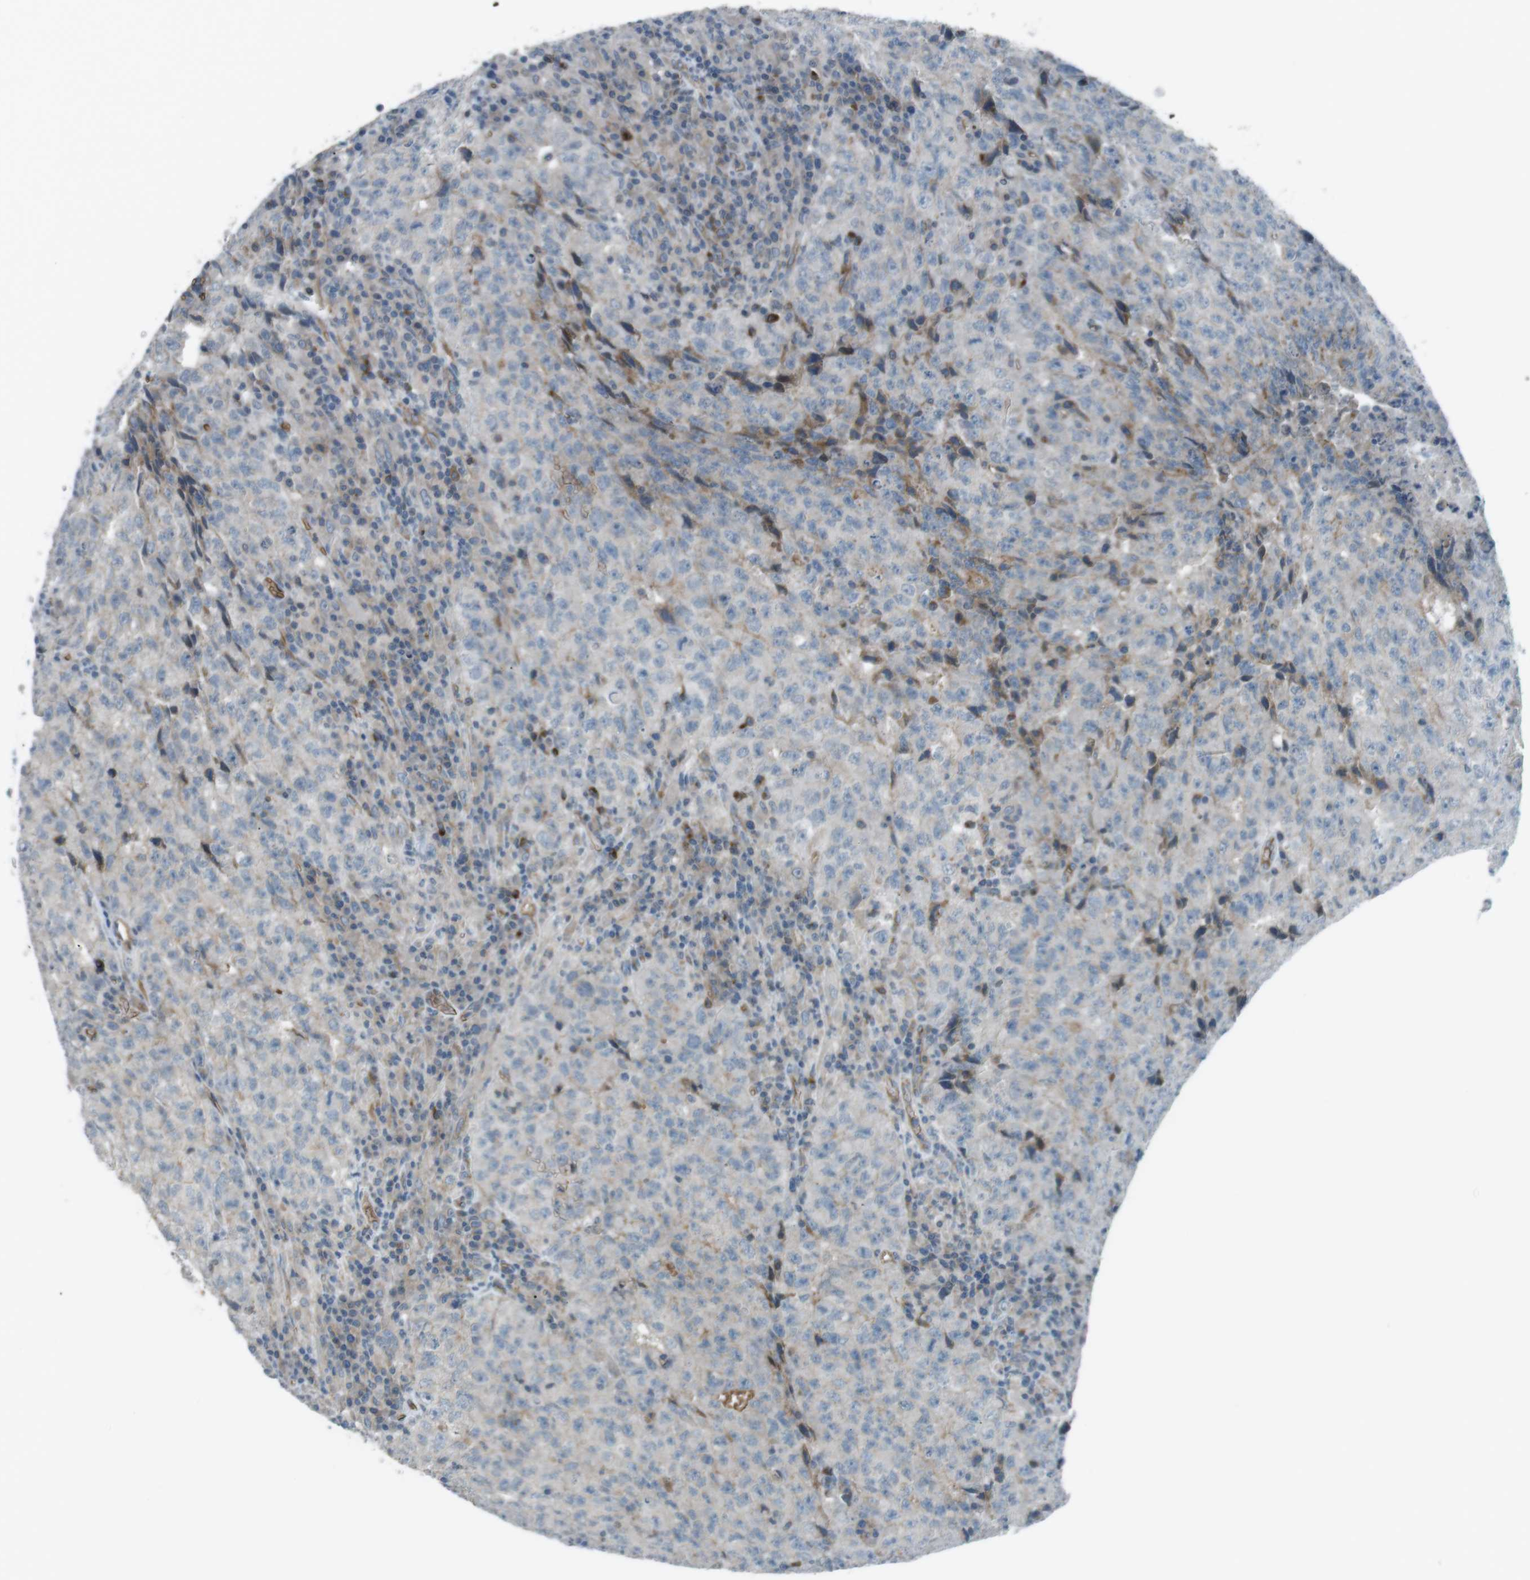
{"staining": {"intensity": "negative", "quantity": "none", "location": "none"}, "tissue": "testis cancer", "cell_type": "Tumor cells", "image_type": "cancer", "snomed": [{"axis": "morphology", "description": "Necrosis, NOS"}, {"axis": "morphology", "description": "Carcinoma, Embryonal, NOS"}, {"axis": "topography", "description": "Testis"}], "caption": "A high-resolution histopathology image shows IHC staining of embryonal carcinoma (testis), which reveals no significant positivity in tumor cells.", "gene": "SPTA1", "patient": {"sex": "male", "age": 19}}